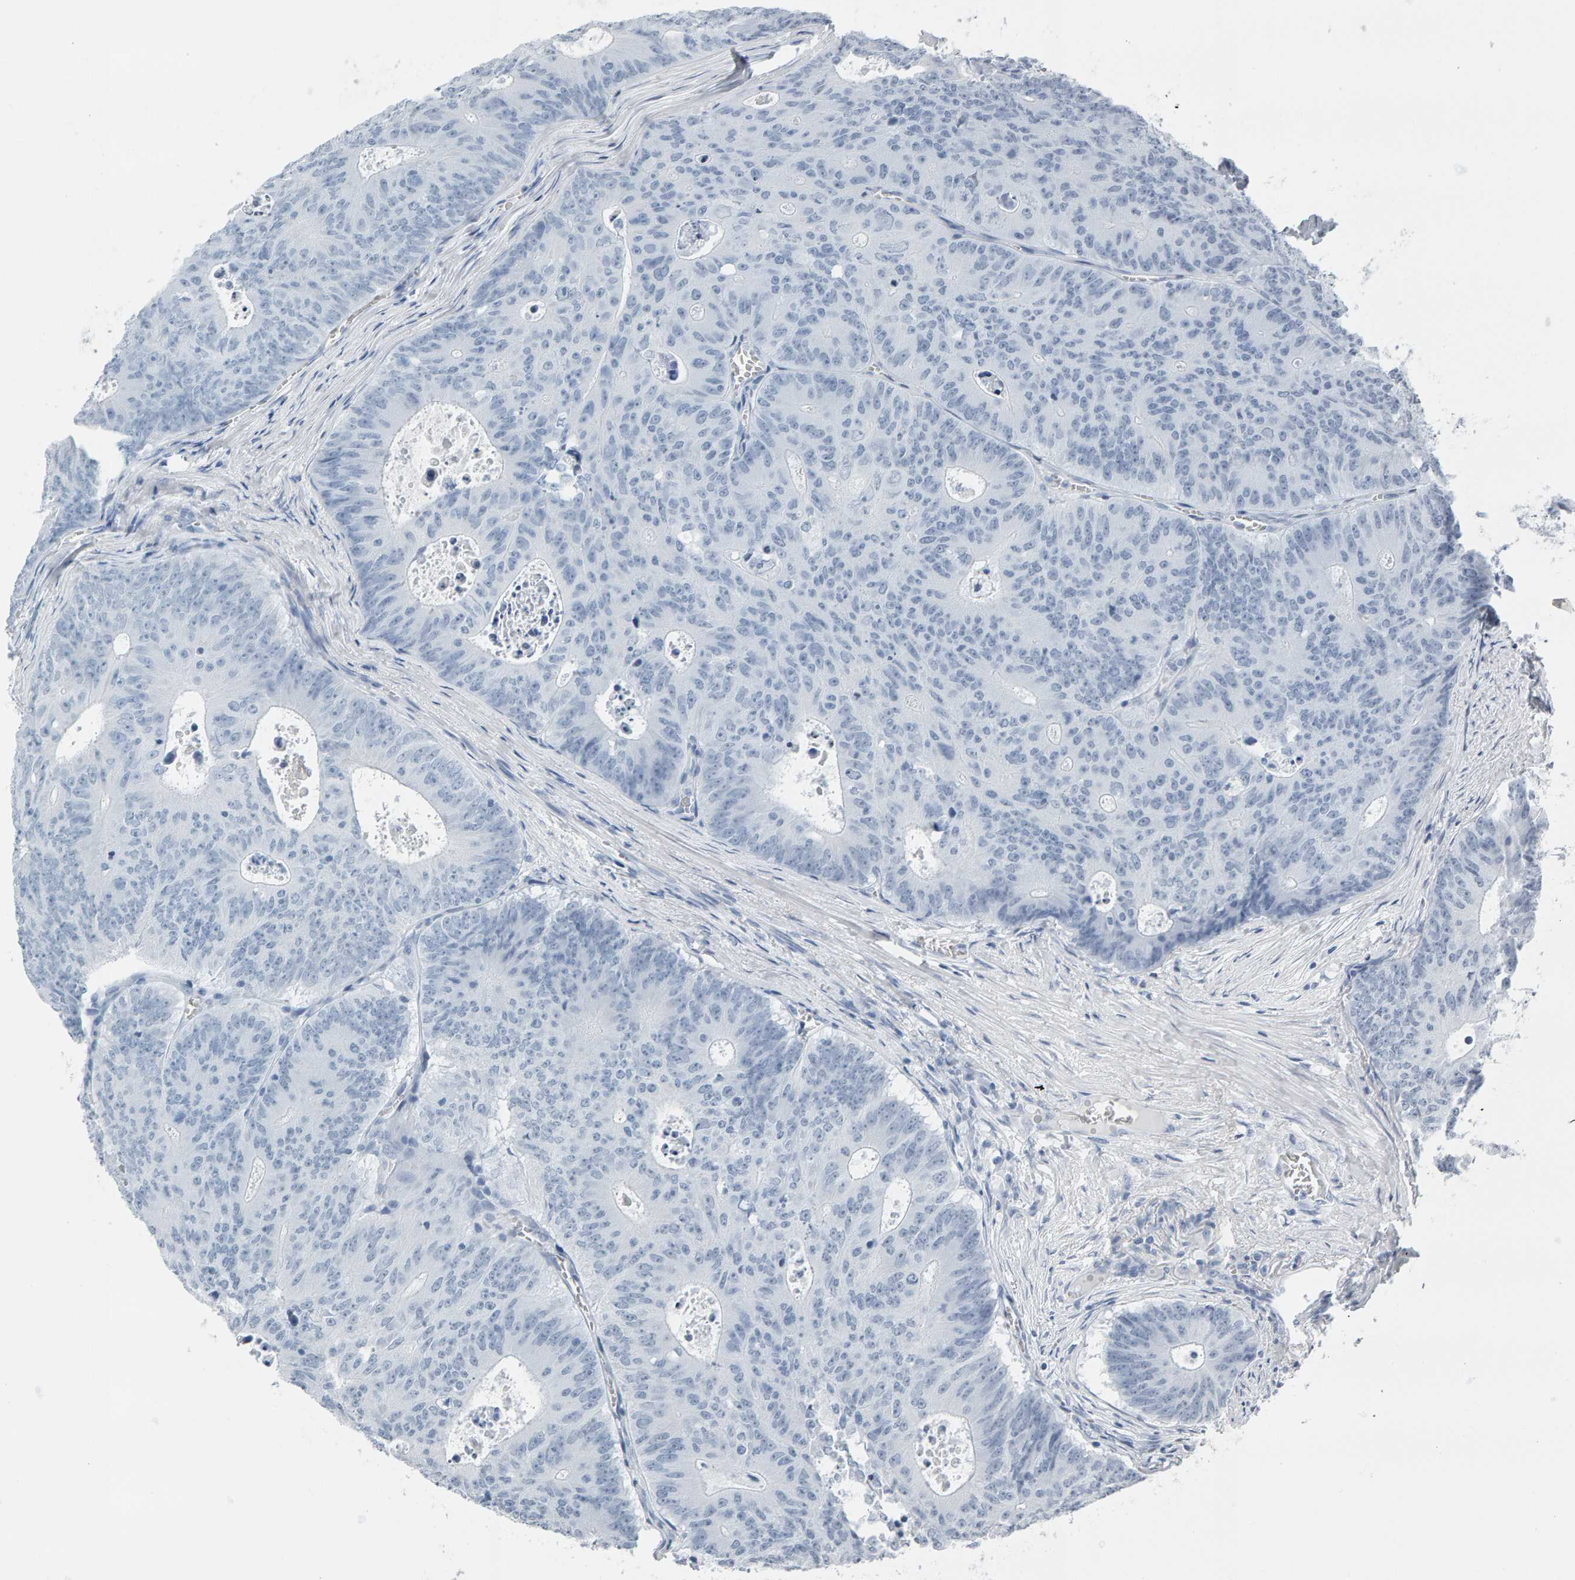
{"staining": {"intensity": "negative", "quantity": "none", "location": "none"}, "tissue": "colorectal cancer", "cell_type": "Tumor cells", "image_type": "cancer", "snomed": [{"axis": "morphology", "description": "Adenocarcinoma, NOS"}, {"axis": "topography", "description": "Colon"}], "caption": "This is an immunohistochemistry micrograph of human adenocarcinoma (colorectal). There is no staining in tumor cells.", "gene": "SPACA3", "patient": {"sex": "male", "age": 87}}